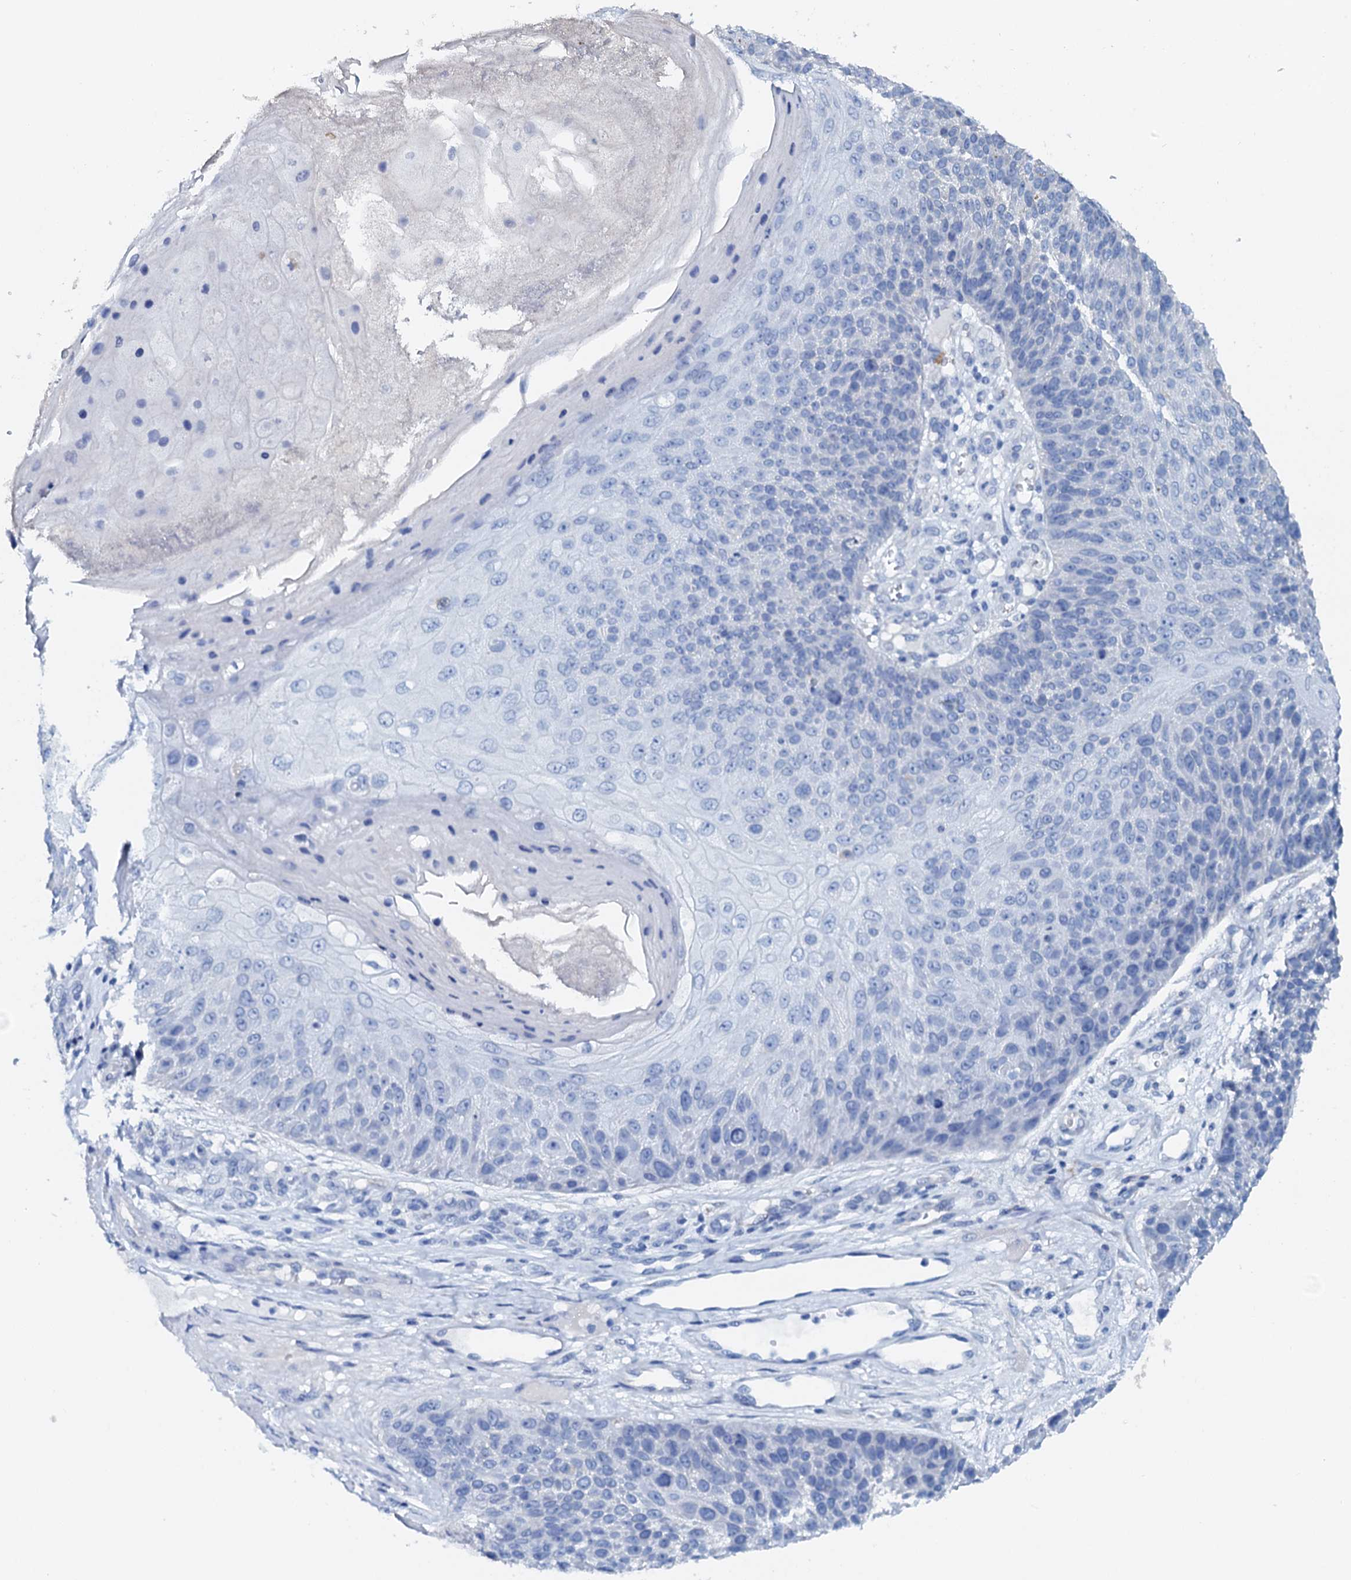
{"staining": {"intensity": "negative", "quantity": "none", "location": "none"}, "tissue": "skin cancer", "cell_type": "Tumor cells", "image_type": "cancer", "snomed": [{"axis": "morphology", "description": "Squamous cell carcinoma, NOS"}, {"axis": "topography", "description": "Skin"}], "caption": "This is an immunohistochemistry (IHC) image of skin squamous cell carcinoma. There is no expression in tumor cells.", "gene": "AMER2", "patient": {"sex": "female", "age": 88}}